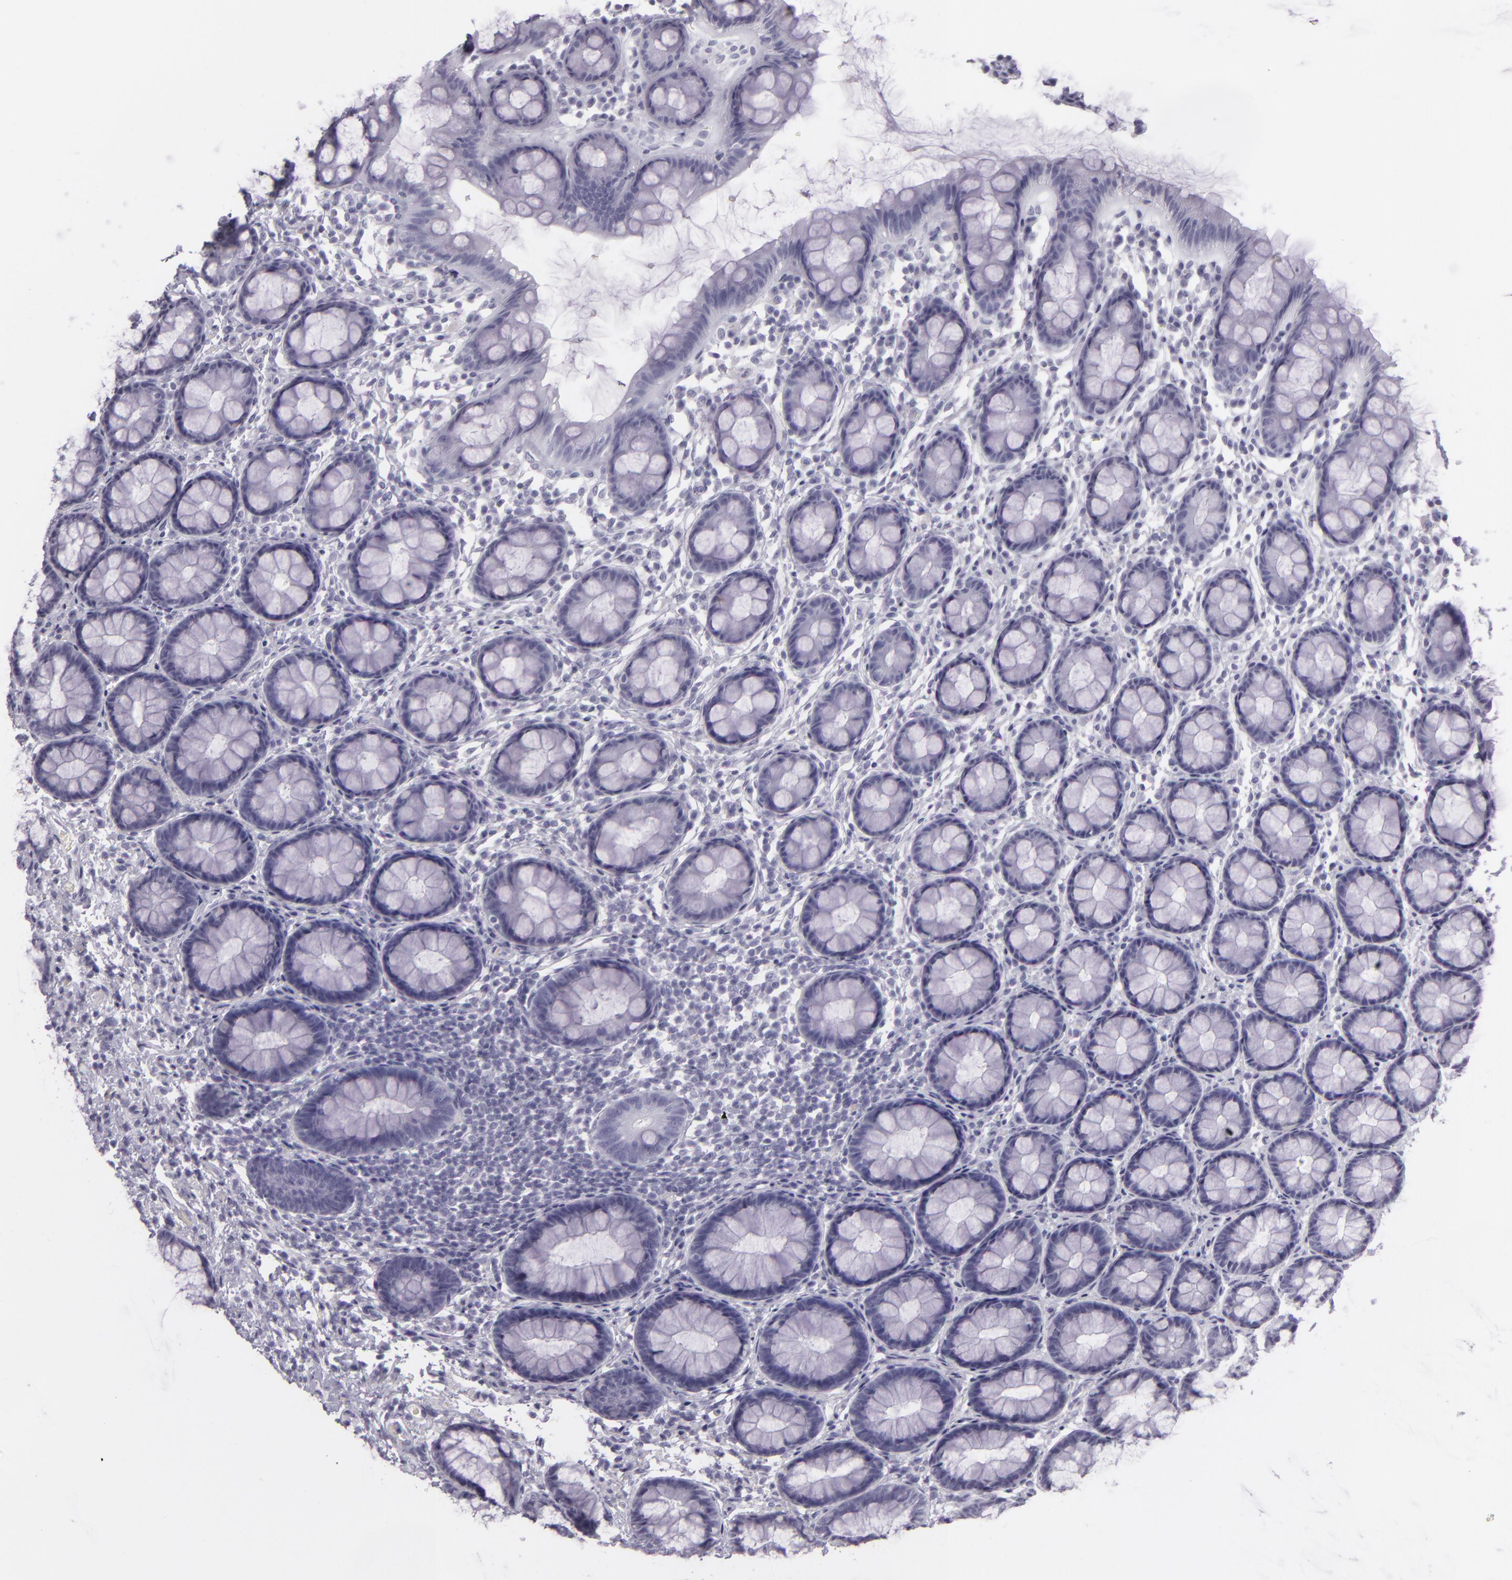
{"staining": {"intensity": "weak", "quantity": "<25%", "location": "nuclear"}, "tissue": "rectum", "cell_type": "Glandular cells", "image_type": "normal", "snomed": [{"axis": "morphology", "description": "Normal tissue, NOS"}, {"axis": "topography", "description": "Rectum"}], "caption": "Immunohistochemistry (IHC) histopathology image of benign human rectum stained for a protein (brown), which reveals no expression in glandular cells.", "gene": "MCM3", "patient": {"sex": "male", "age": 92}}